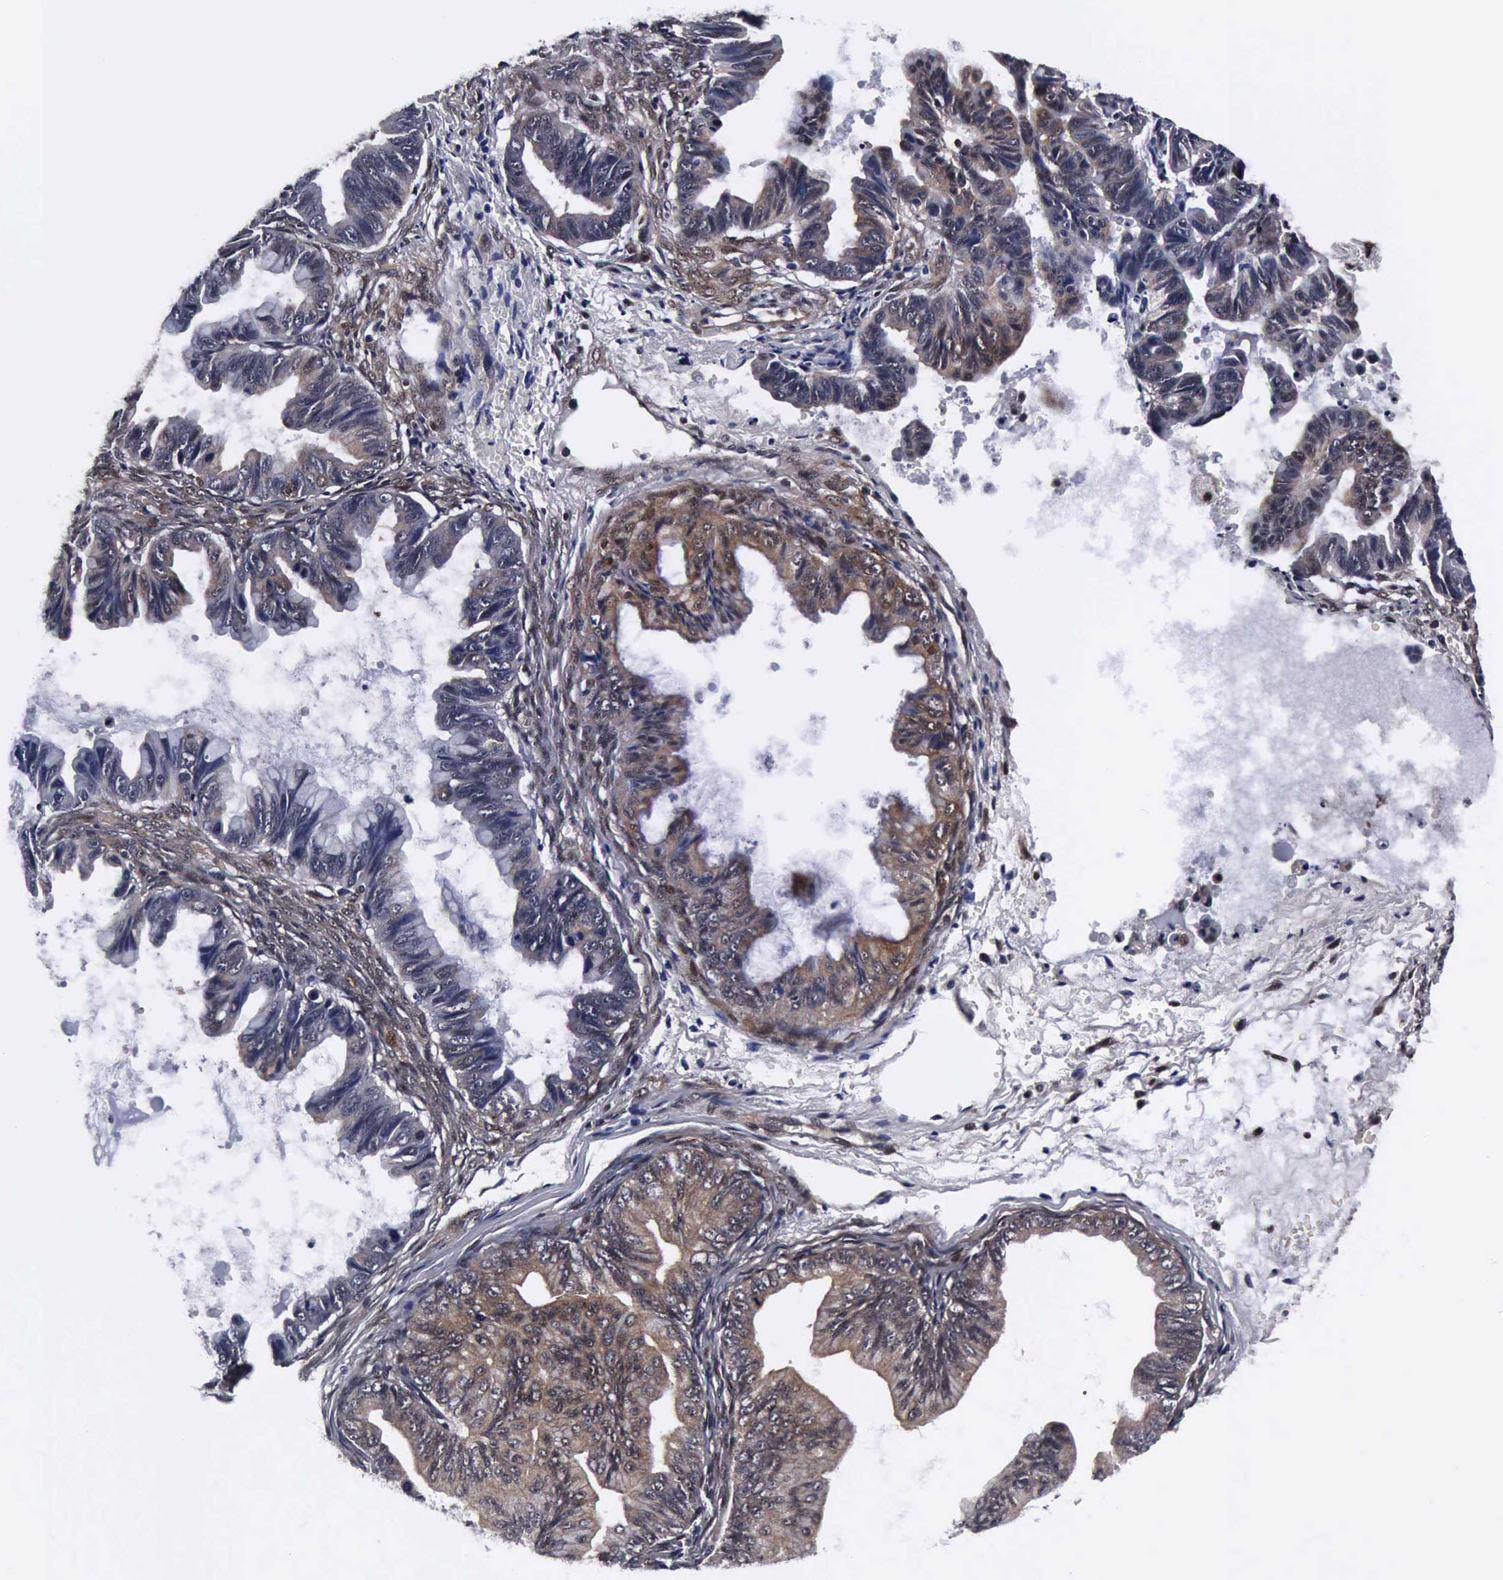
{"staining": {"intensity": "weak", "quantity": "25%-75%", "location": "cytoplasmic/membranous"}, "tissue": "ovarian cancer", "cell_type": "Tumor cells", "image_type": "cancer", "snomed": [{"axis": "morphology", "description": "Cystadenocarcinoma, mucinous, NOS"}, {"axis": "topography", "description": "Ovary"}], "caption": "Immunohistochemical staining of human ovarian cancer demonstrates low levels of weak cytoplasmic/membranous expression in about 25%-75% of tumor cells.", "gene": "UBC", "patient": {"sex": "female", "age": 36}}